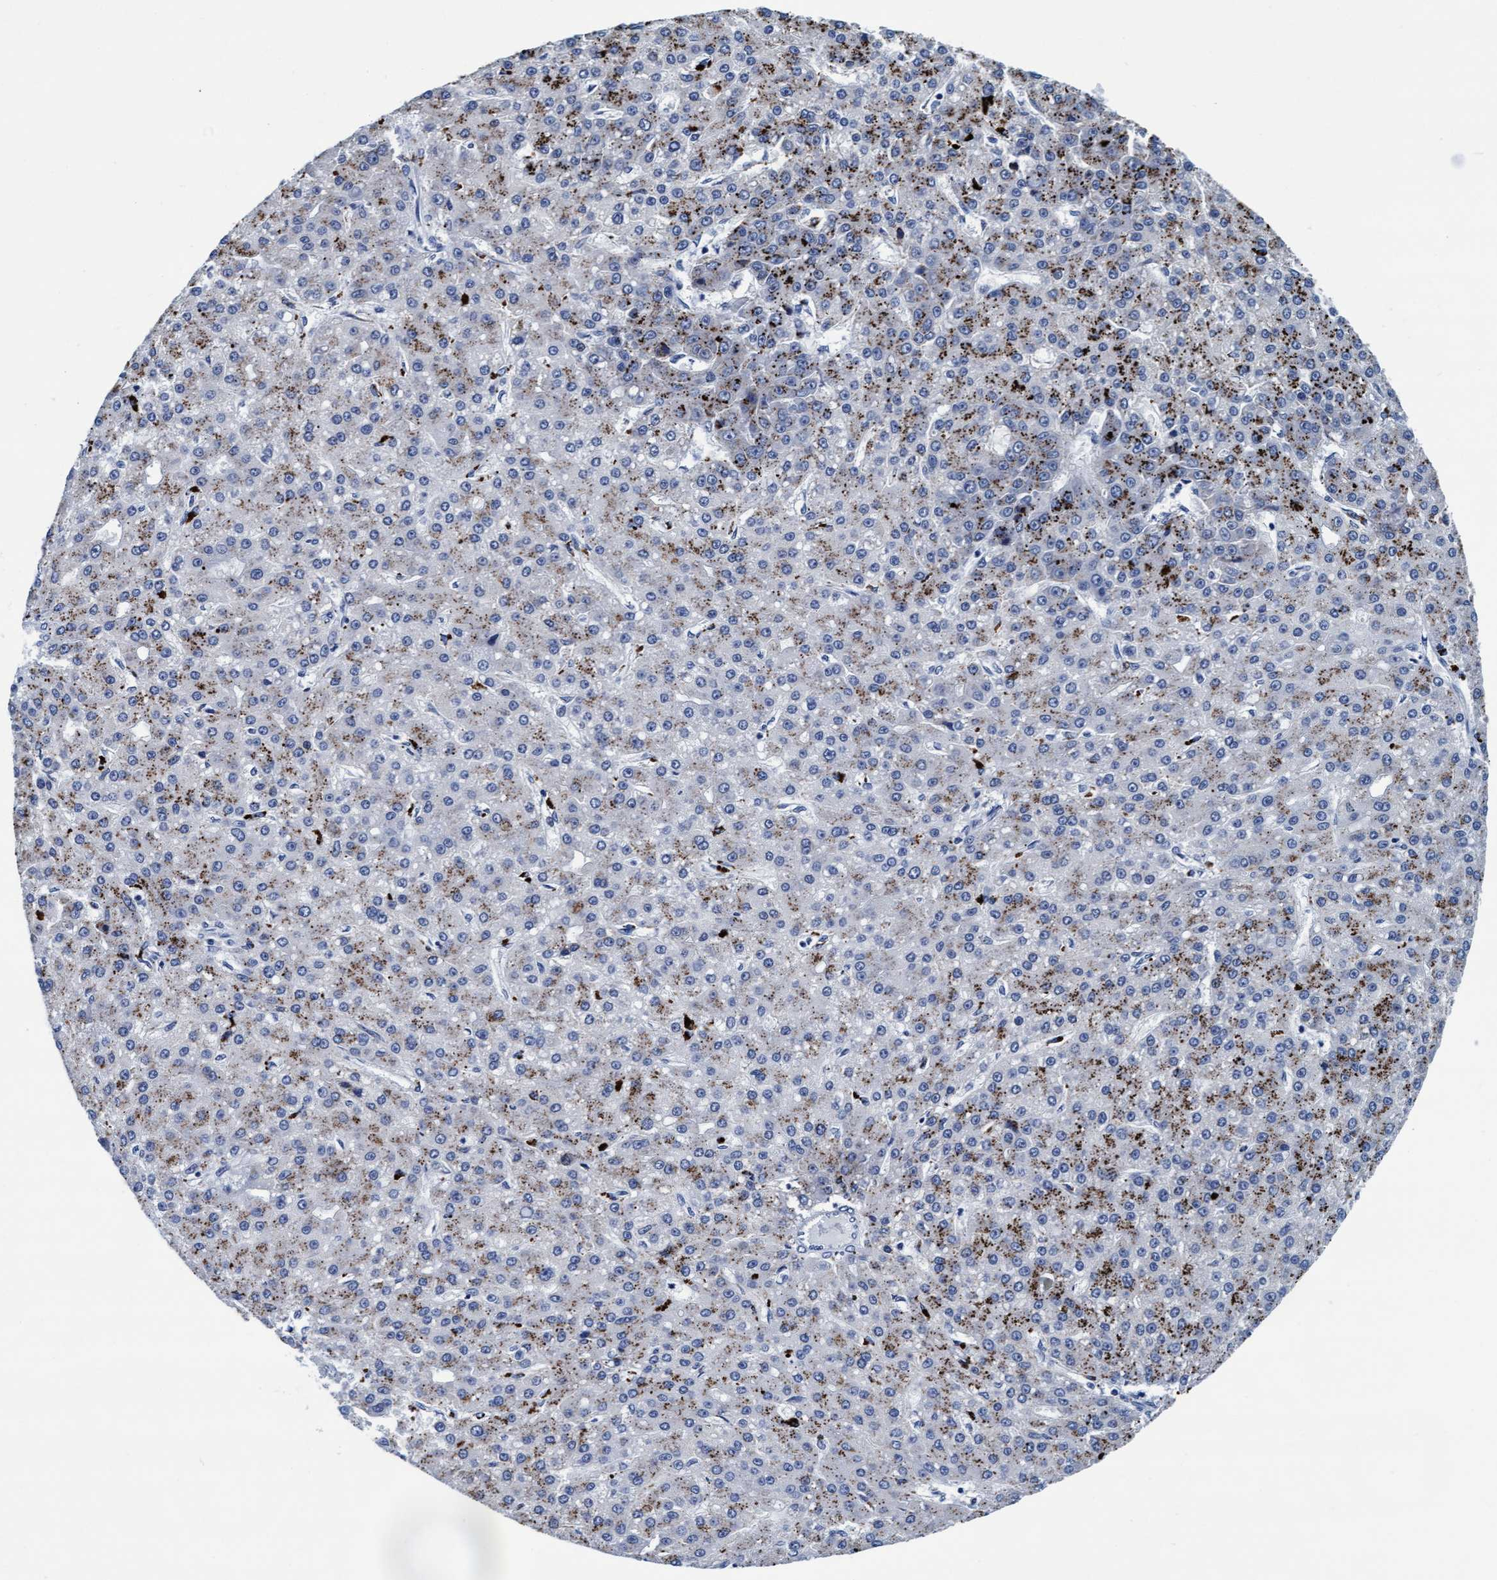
{"staining": {"intensity": "moderate", "quantity": "25%-75%", "location": "cytoplasmic/membranous"}, "tissue": "liver cancer", "cell_type": "Tumor cells", "image_type": "cancer", "snomed": [{"axis": "morphology", "description": "Carcinoma, Hepatocellular, NOS"}, {"axis": "topography", "description": "Liver"}], "caption": "Immunohistochemical staining of human liver cancer demonstrates moderate cytoplasmic/membranous protein positivity in about 25%-75% of tumor cells.", "gene": "ARSG", "patient": {"sex": "male", "age": 67}}